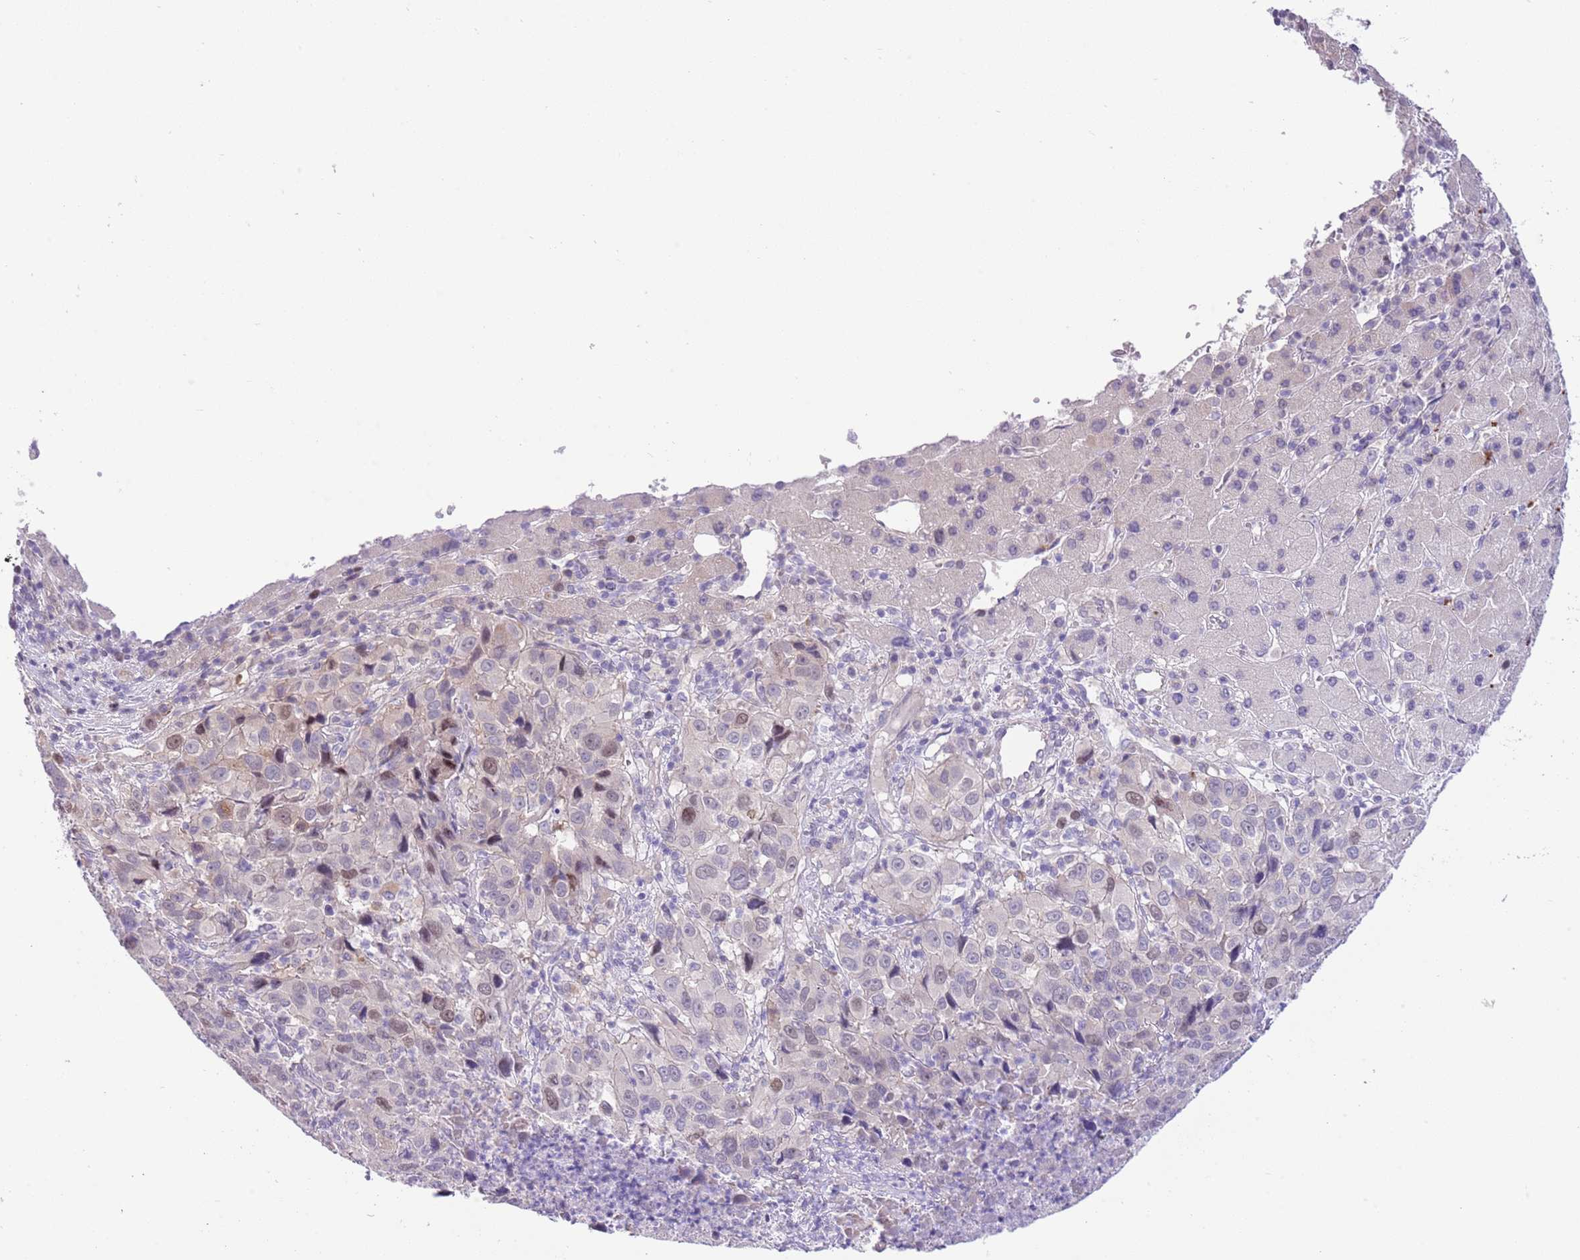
{"staining": {"intensity": "weak", "quantity": "<25%", "location": "nuclear"}, "tissue": "liver cancer", "cell_type": "Tumor cells", "image_type": "cancer", "snomed": [{"axis": "morphology", "description": "Carcinoma, Hepatocellular, NOS"}, {"axis": "topography", "description": "Liver"}], "caption": "Immunohistochemistry (IHC) image of neoplastic tissue: human liver hepatocellular carcinoma stained with DAB (3,3'-diaminobenzidine) demonstrates no significant protein staining in tumor cells.", "gene": "FBRSL1", "patient": {"sex": "male", "age": 63}}